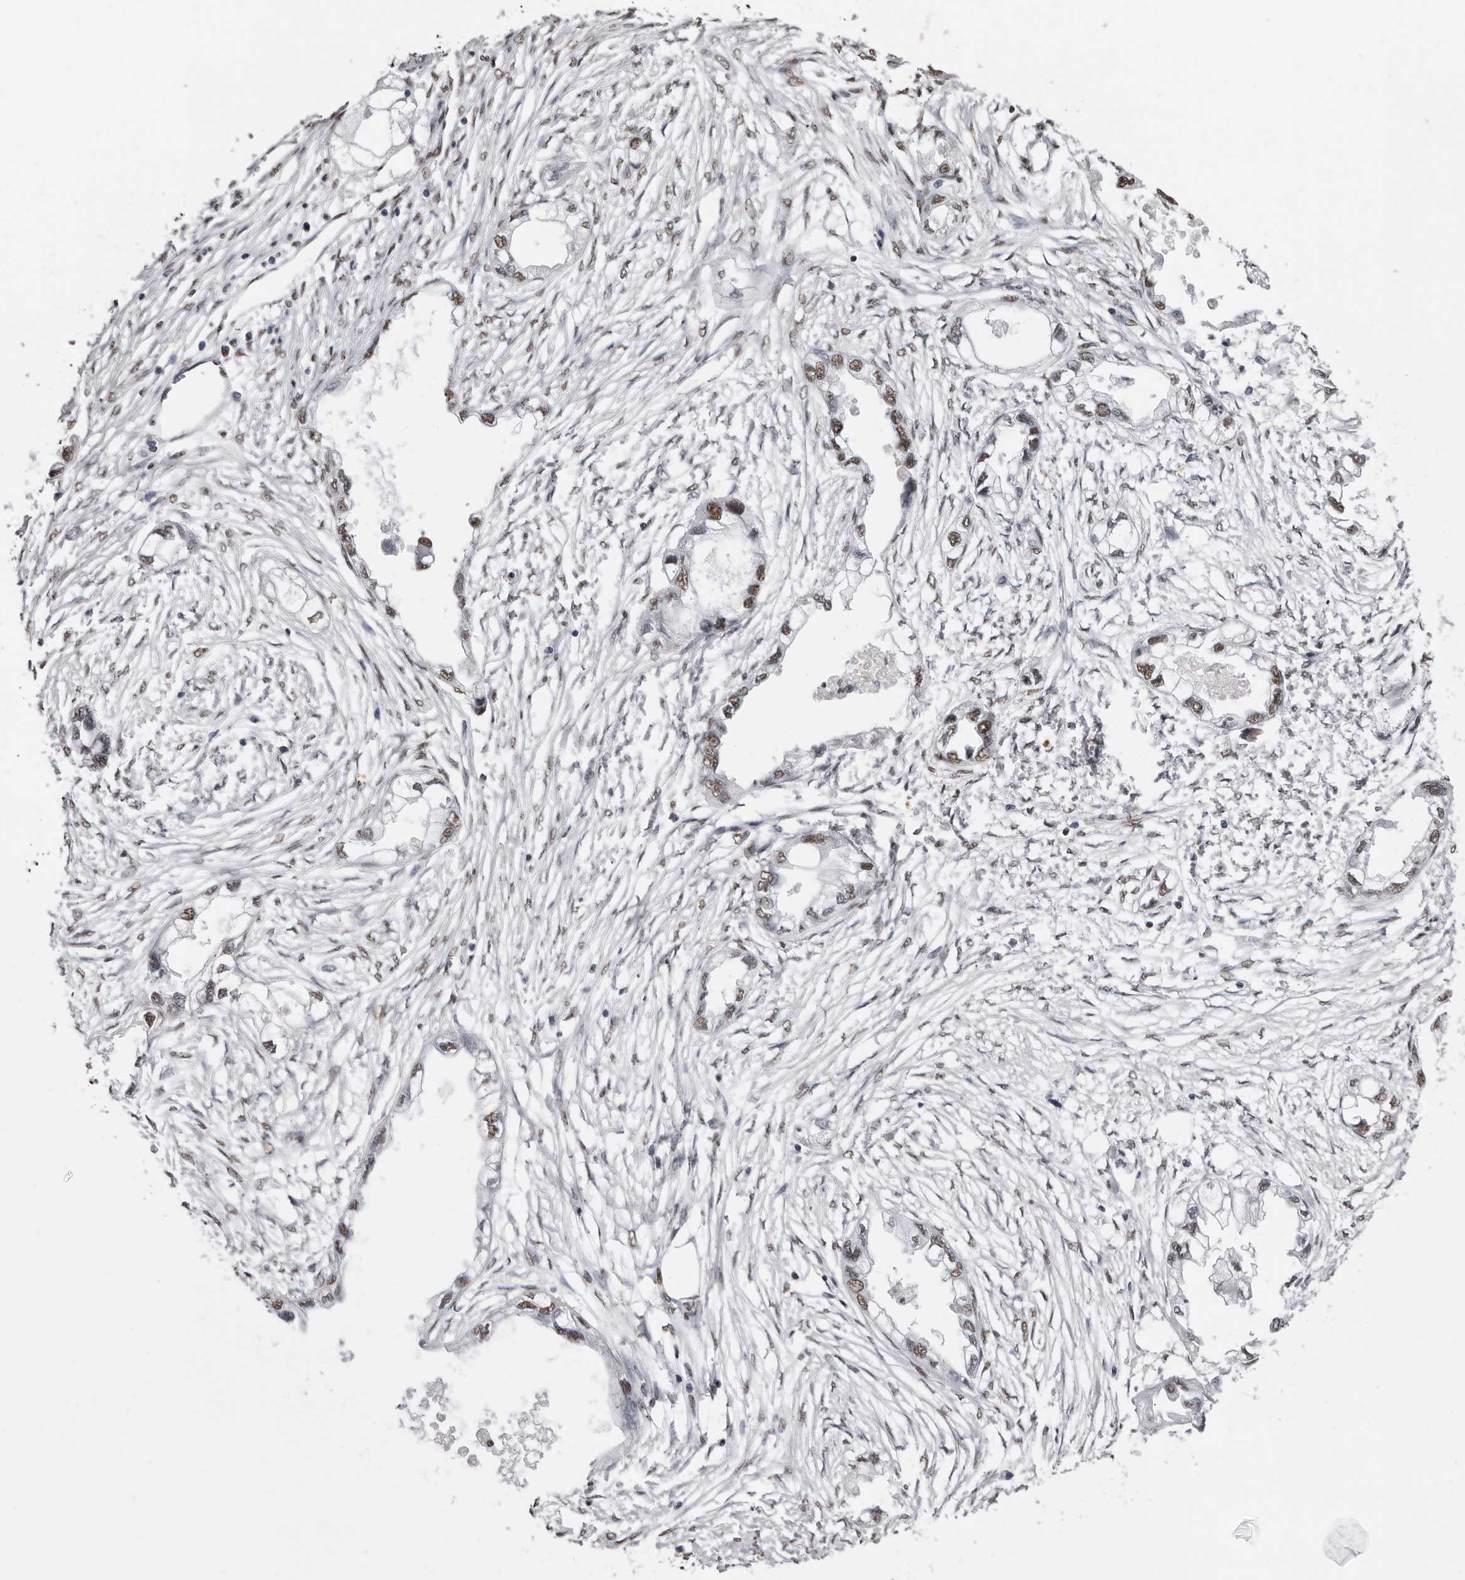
{"staining": {"intensity": "moderate", "quantity": "<25%", "location": "nuclear"}, "tissue": "endometrial cancer", "cell_type": "Tumor cells", "image_type": "cancer", "snomed": [{"axis": "morphology", "description": "Adenocarcinoma, NOS"}, {"axis": "morphology", "description": "Adenocarcinoma, metastatic, NOS"}, {"axis": "topography", "description": "Adipose tissue"}, {"axis": "topography", "description": "Endometrium"}], "caption": "Human endometrial cancer (metastatic adenocarcinoma) stained for a protein (brown) displays moderate nuclear positive staining in approximately <25% of tumor cells.", "gene": "SCAF4", "patient": {"sex": "female", "age": 67}}